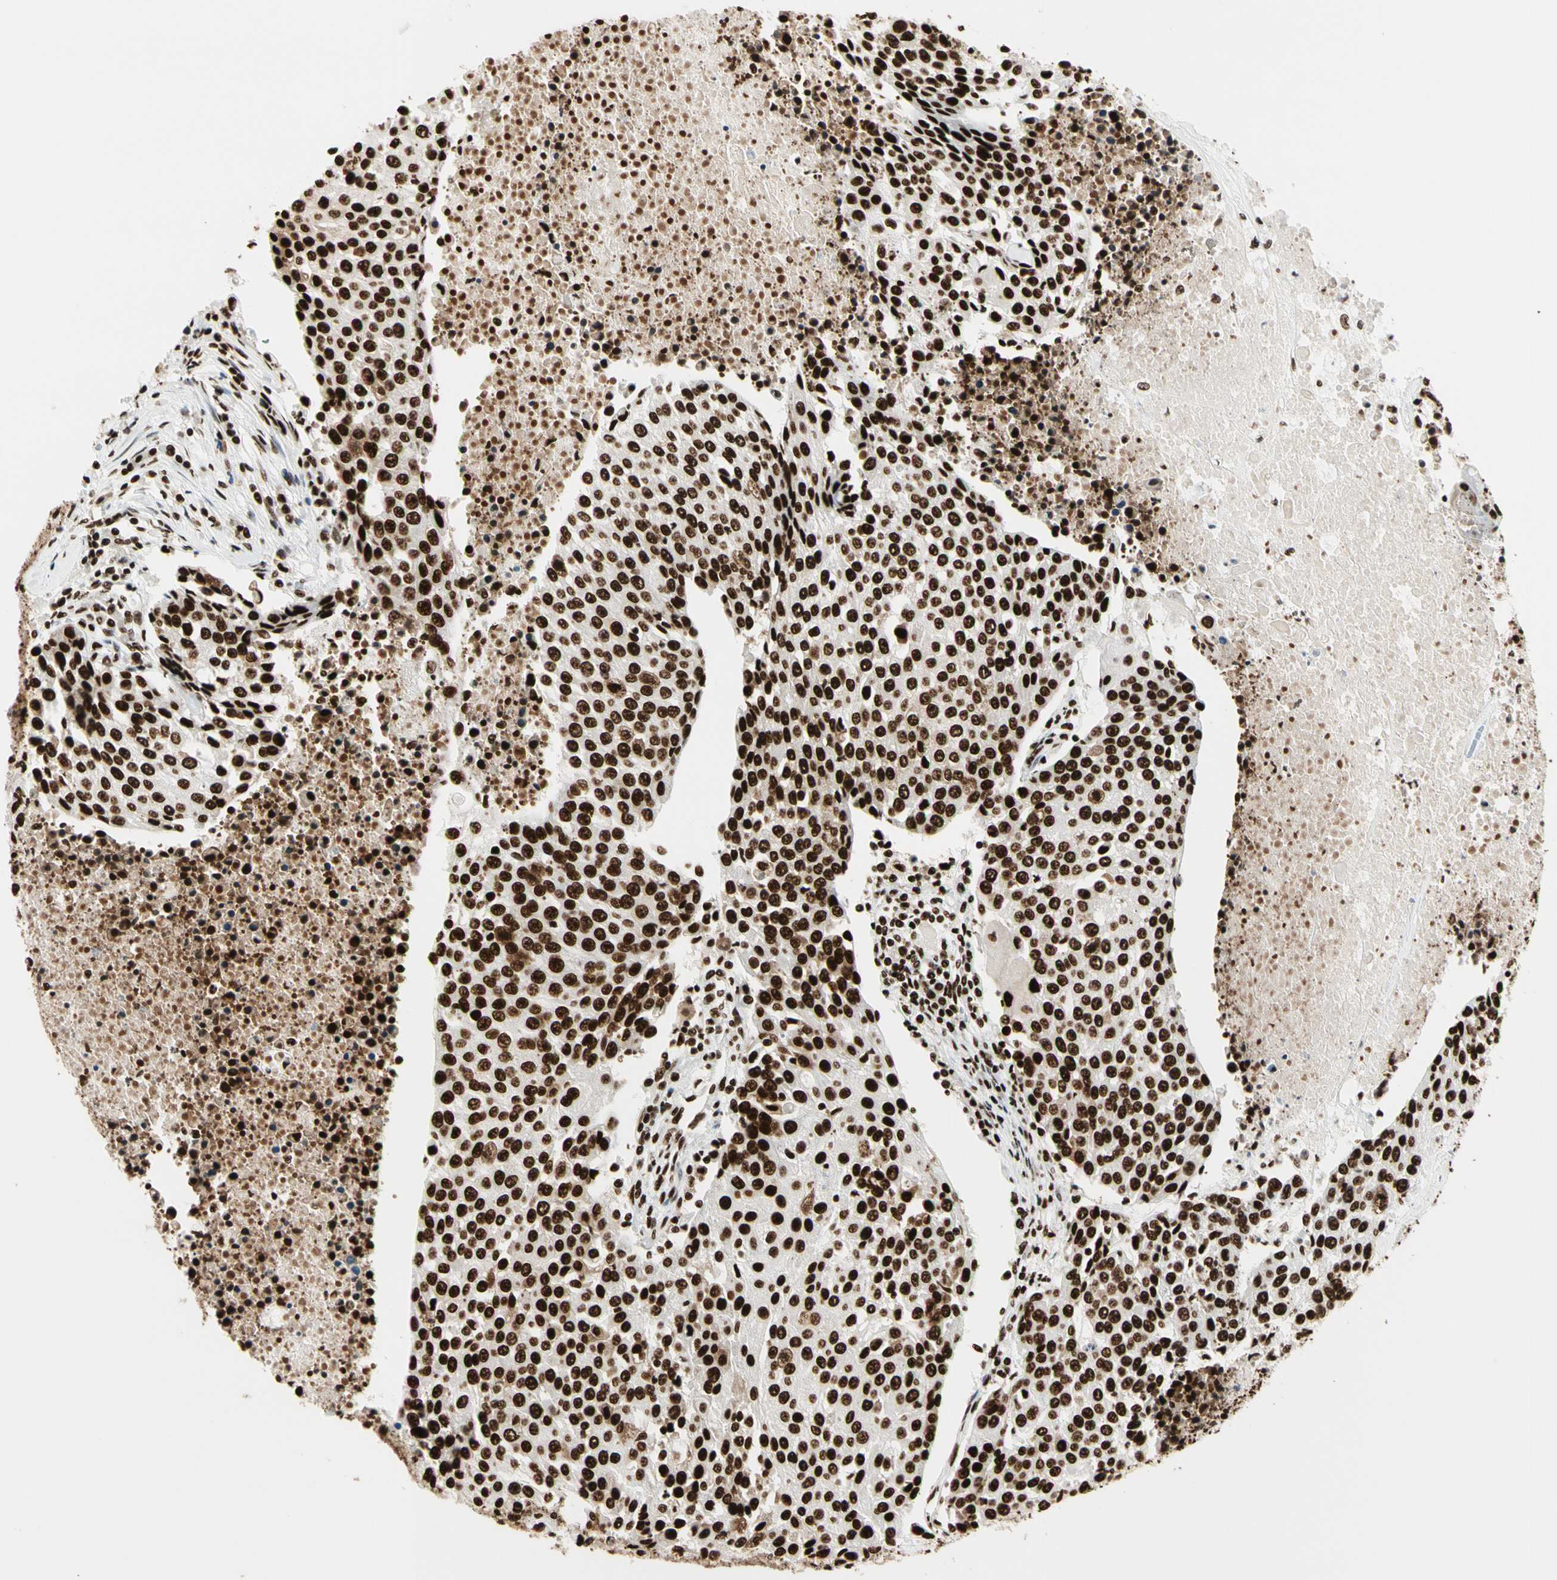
{"staining": {"intensity": "strong", "quantity": ">75%", "location": "nuclear"}, "tissue": "urothelial cancer", "cell_type": "Tumor cells", "image_type": "cancer", "snomed": [{"axis": "morphology", "description": "Urothelial carcinoma, High grade"}, {"axis": "topography", "description": "Urinary bladder"}], "caption": "A micrograph of human urothelial cancer stained for a protein exhibits strong nuclear brown staining in tumor cells. The protein is shown in brown color, while the nuclei are stained blue.", "gene": "CCAR1", "patient": {"sex": "female", "age": 85}}